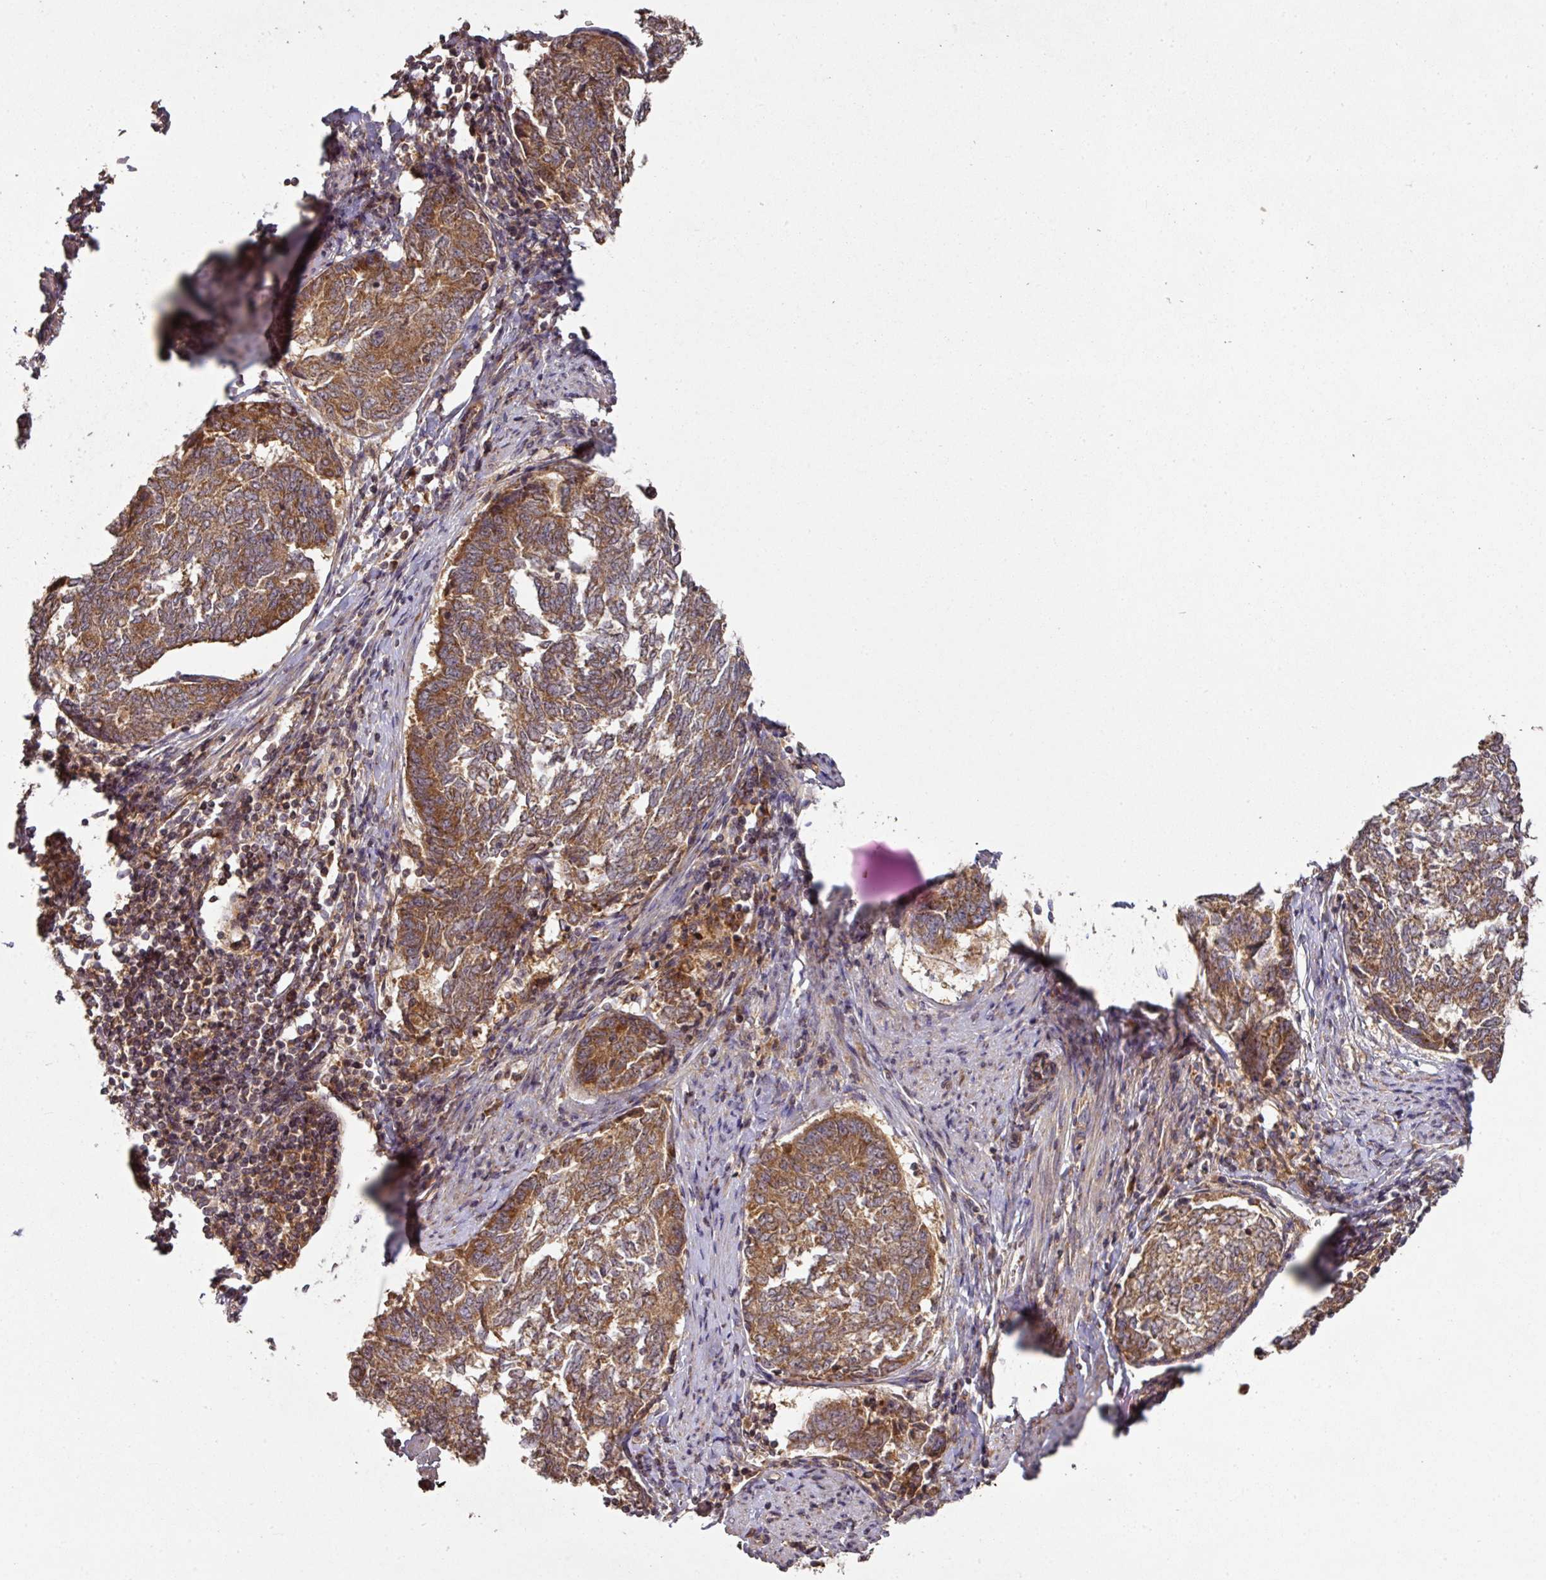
{"staining": {"intensity": "strong", "quantity": ">75%", "location": "cytoplasmic/membranous"}, "tissue": "endometrial cancer", "cell_type": "Tumor cells", "image_type": "cancer", "snomed": [{"axis": "morphology", "description": "Adenocarcinoma, NOS"}, {"axis": "topography", "description": "Endometrium"}], "caption": "IHC photomicrograph of neoplastic tissue: endometrial cancer stained using IHC demonstrates high levels of strong protein expression localized specifically in the cytoplasmic/membranous of tumor cells, appearing as a cytoplasmic/membranous brown color.", "gene": "MRRF", "patient": {"sex": "female", "age": 80}}